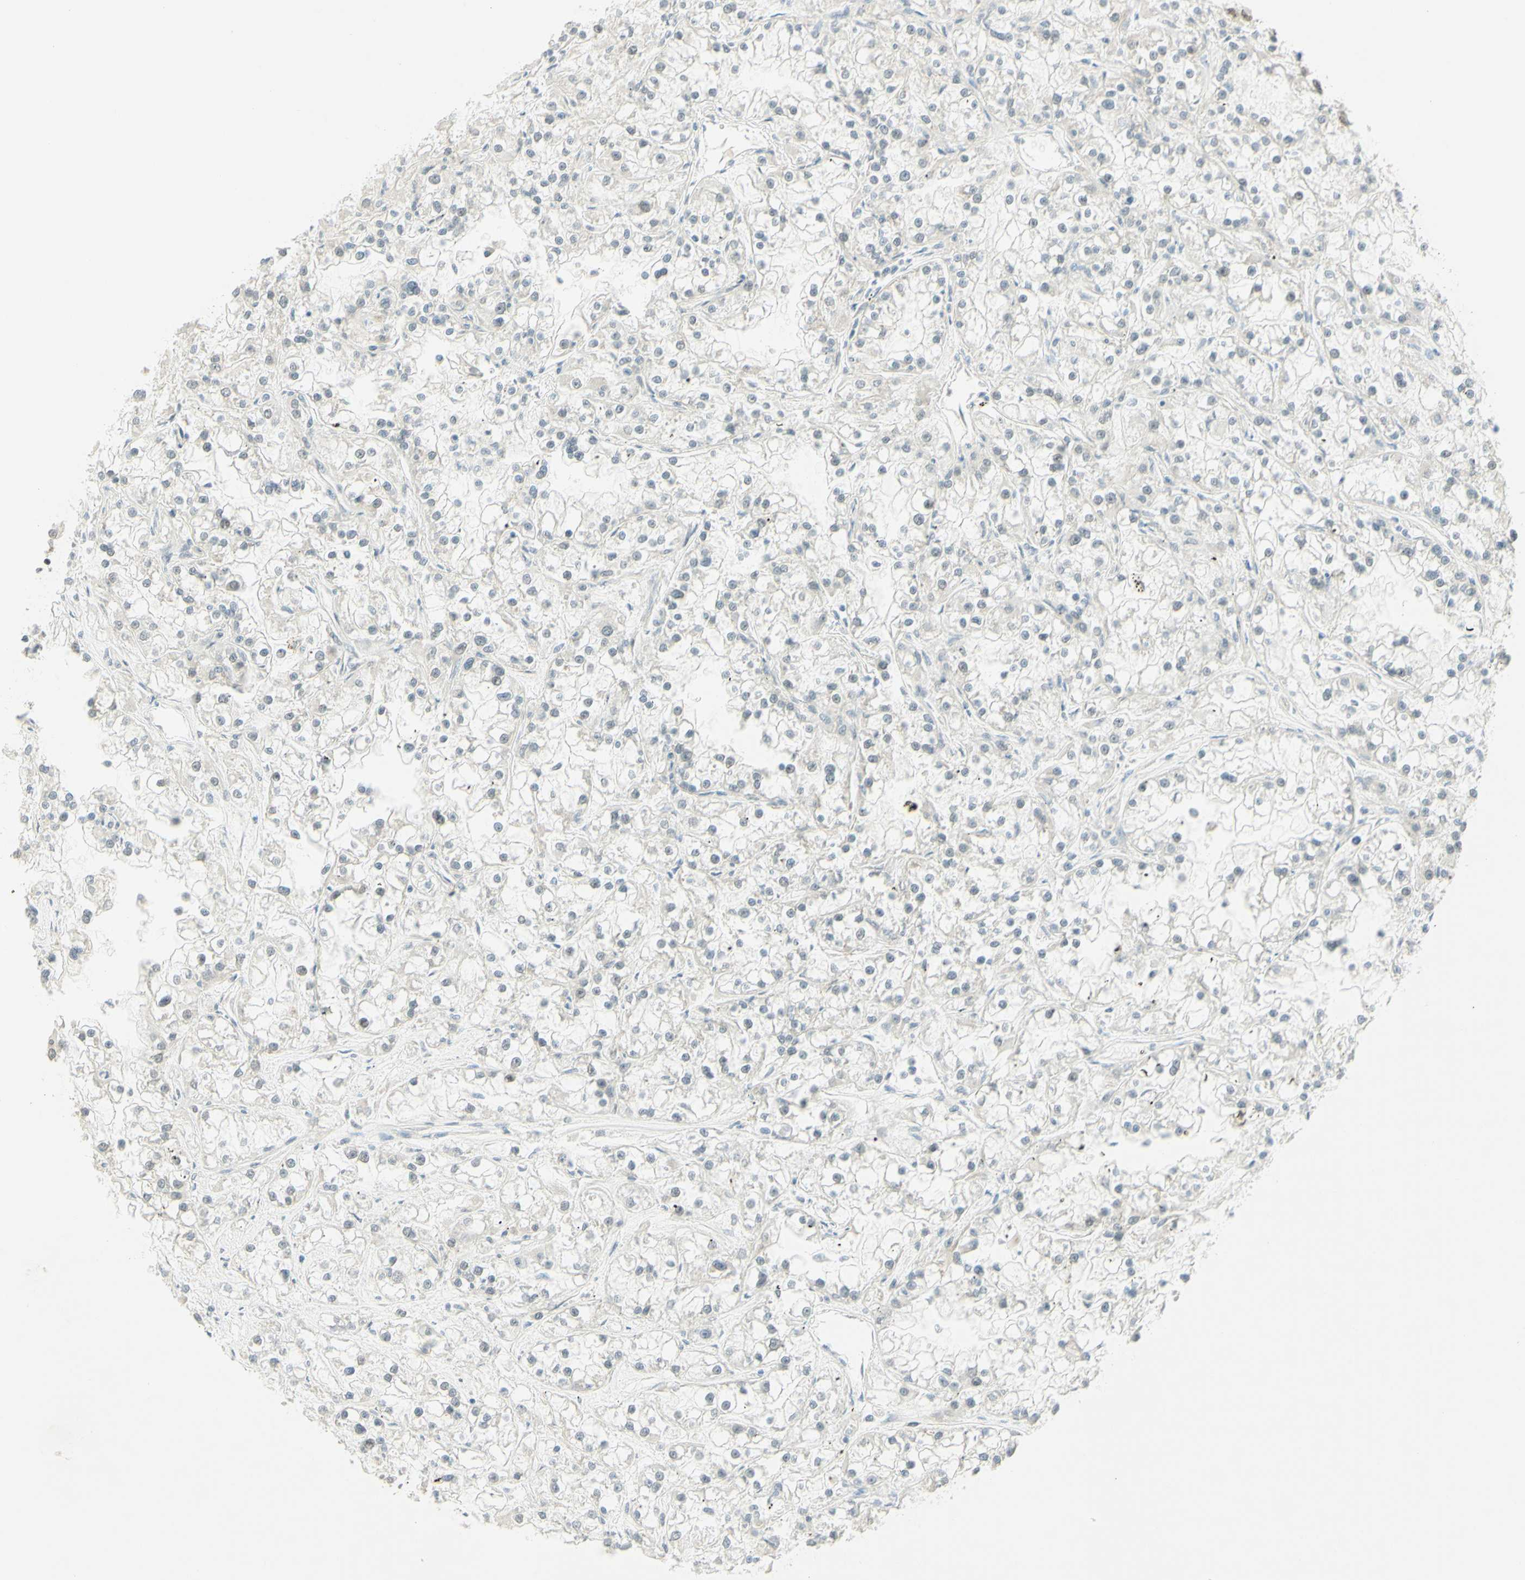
{"staining": {"intensity": "negative", "quantity": "none", "location": "none"}, "tissue": "renal cancer", "cell_type": "Tumor cells", "image_type": "cancer", "snomed": [{"axis": "morphology", "description": "Adenocarcinoma, NOS"}, {"axis": "topography", "description": "Kidney"}], "caption": "The photomicrograph exhibits no staining of tumor cells in renal adenocarcinoma.", "gene": "PMS2", "patient": {"sex": "female", "age": 52}}